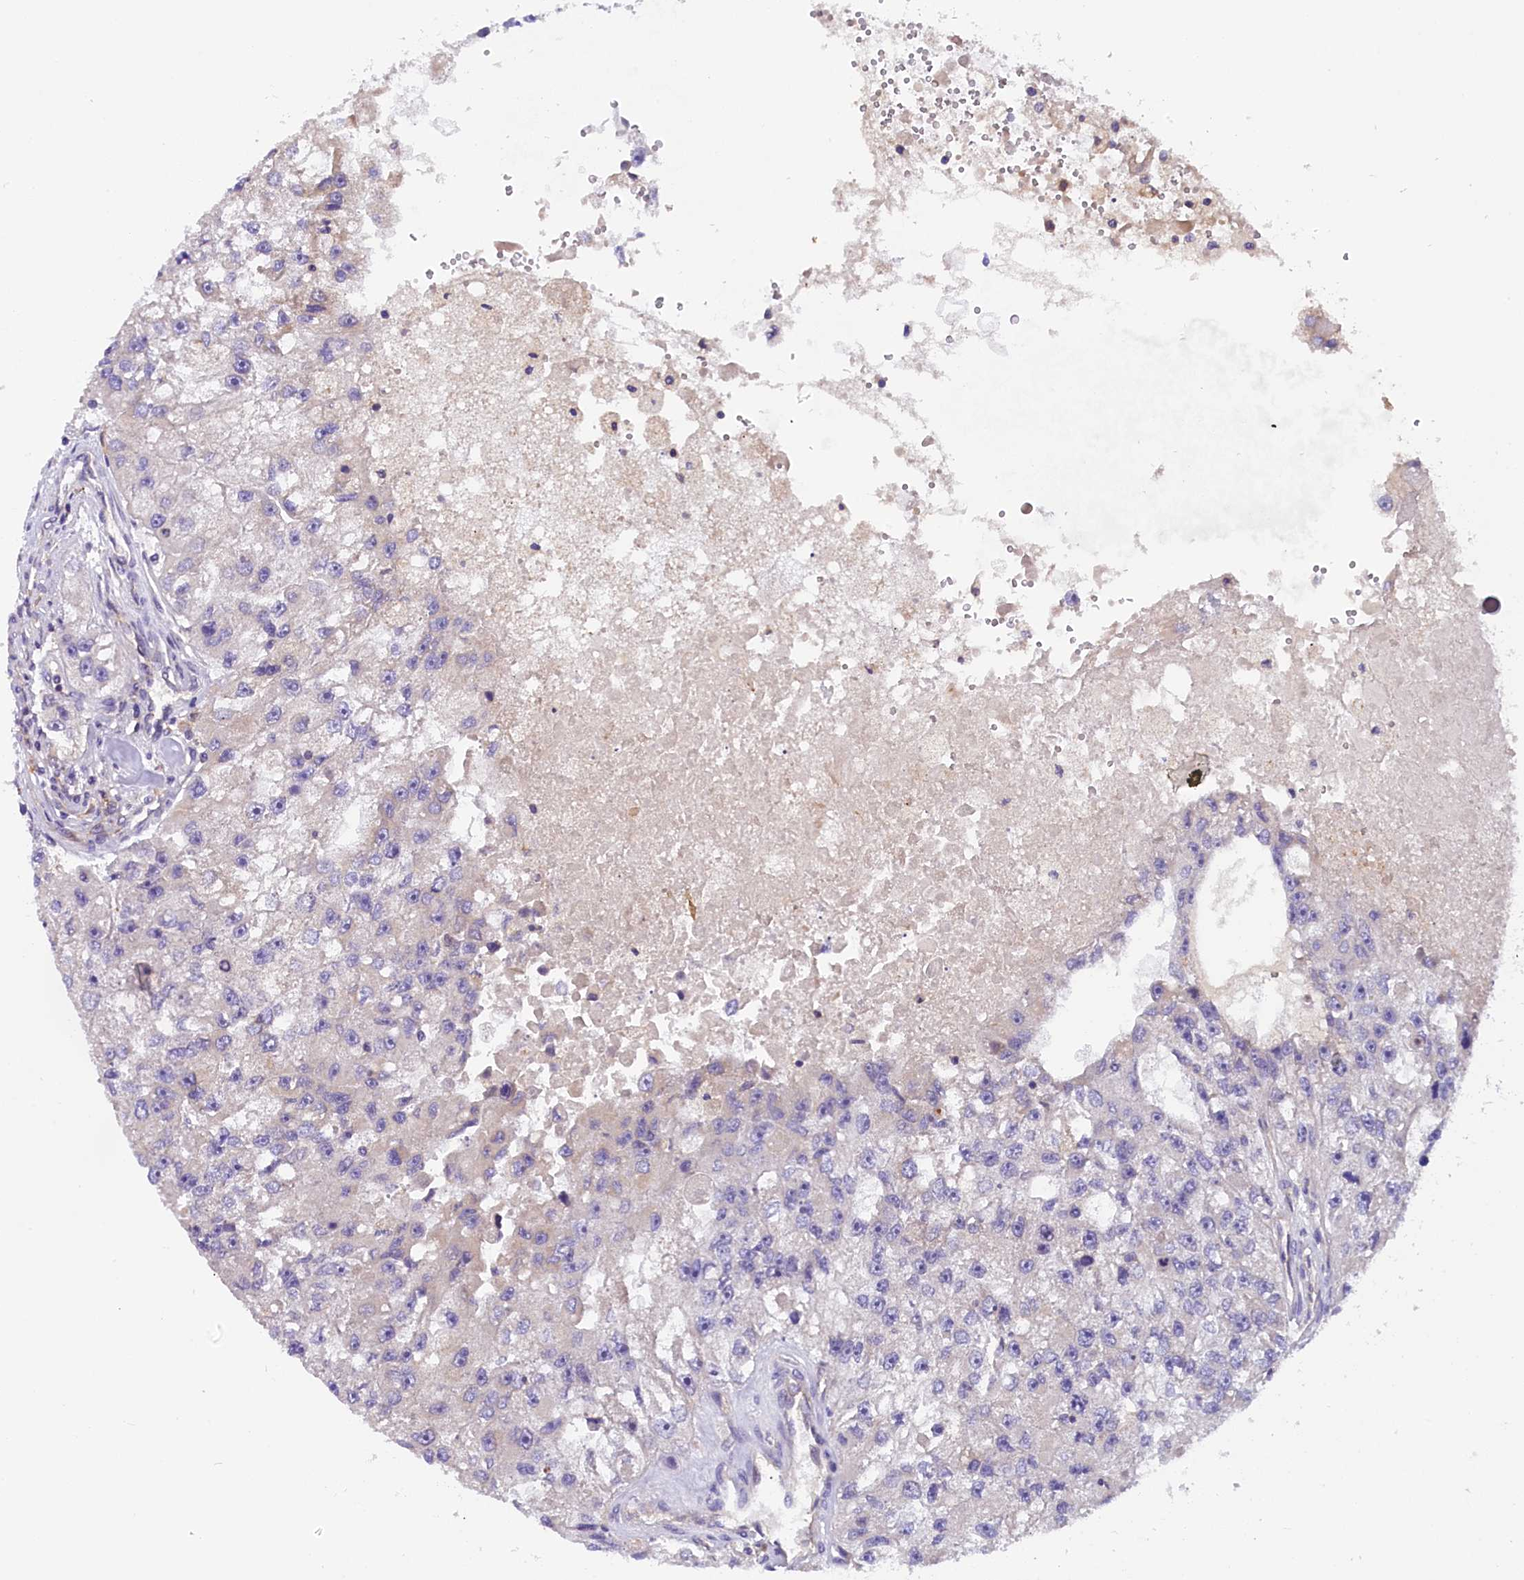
{"staining": {"intensity": "negative", "quantity": "none", "location": "none"}, "tissue": "renal cancer", "cell_type": "Tumor cells", "image_type": "cancer", "snomed": [{"axis": "morphology", "description": "Adenocarcinoma, NOS"}, {"axis": "topography", "description": "Kidney"}], "caption": "Protein analysis of renal adenocarcinoma exhibits no significant expression in tumor cells. (DAB immunohistochemistry (IHC) with hematoxylin counter stain).", "gene": "DNAJB9", "patient": {"sex": "male", "age": 63}}